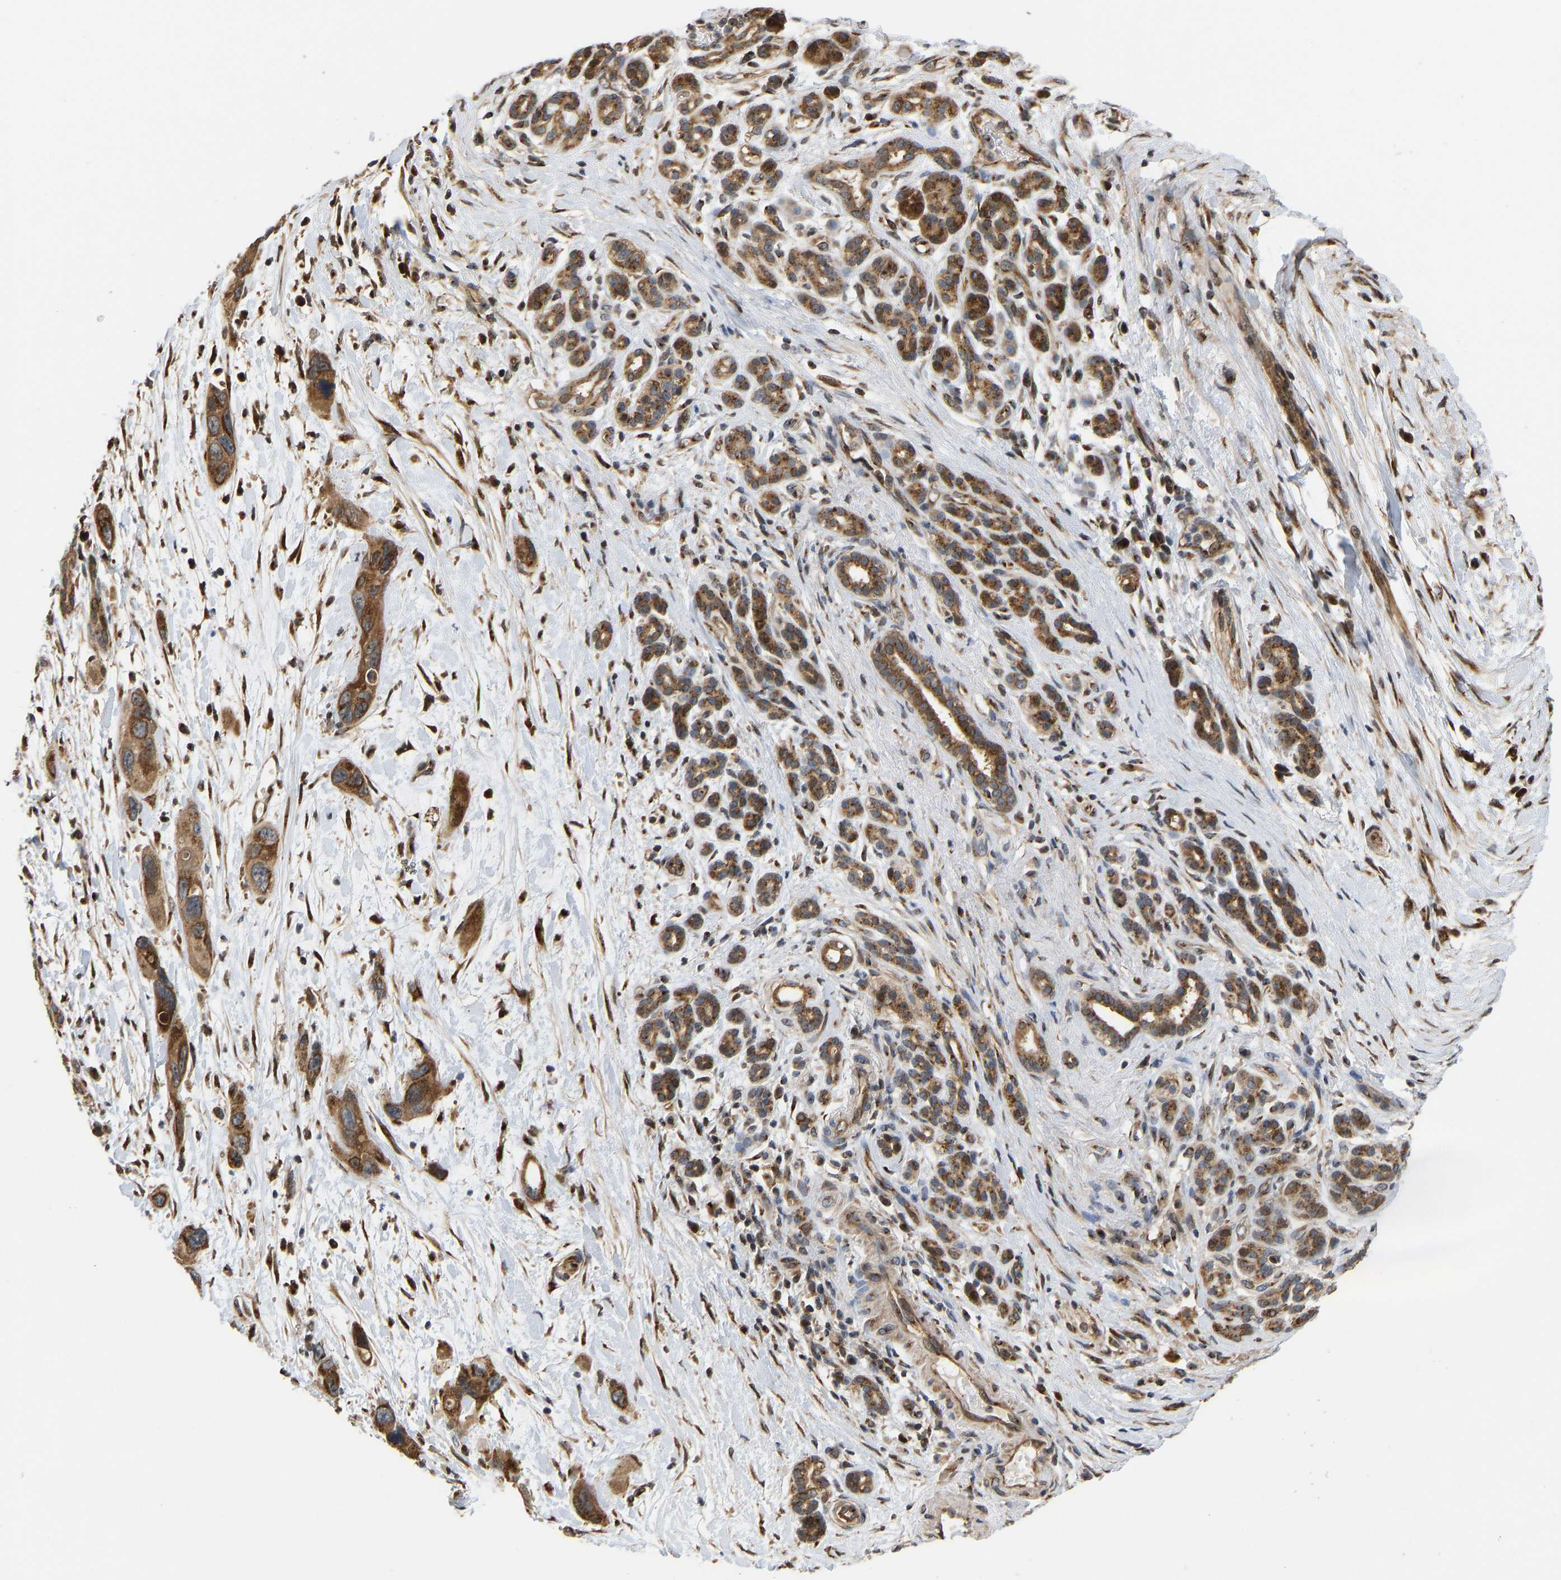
{"staining": {"intensity": "strong", "quantity": ">75%", "location": "cytoplasmic/membranous"}, "tissue": "pancreatic cancer", "cell_type": "Tumor cells", "image_type": "cancer", "snomed": [{"axis": "morphology", "description": "Adenocarcinoma, NOS"}, {"axis": "topography", "description": "Pancreas"}], "caption": "A high-resolution histopathology image shows immunohistochemistry staining of pancreatic cancer, which demonstrates strong cytoplasmic/membranous positivity in about >75% of tumor cells. The staining was performed using DAB, with brown indicating positive protein expression. Nuclei are stained blue with hematoxylin.", "gene": "YIPF4", "patient": {"sex": "female", "age": 70}}